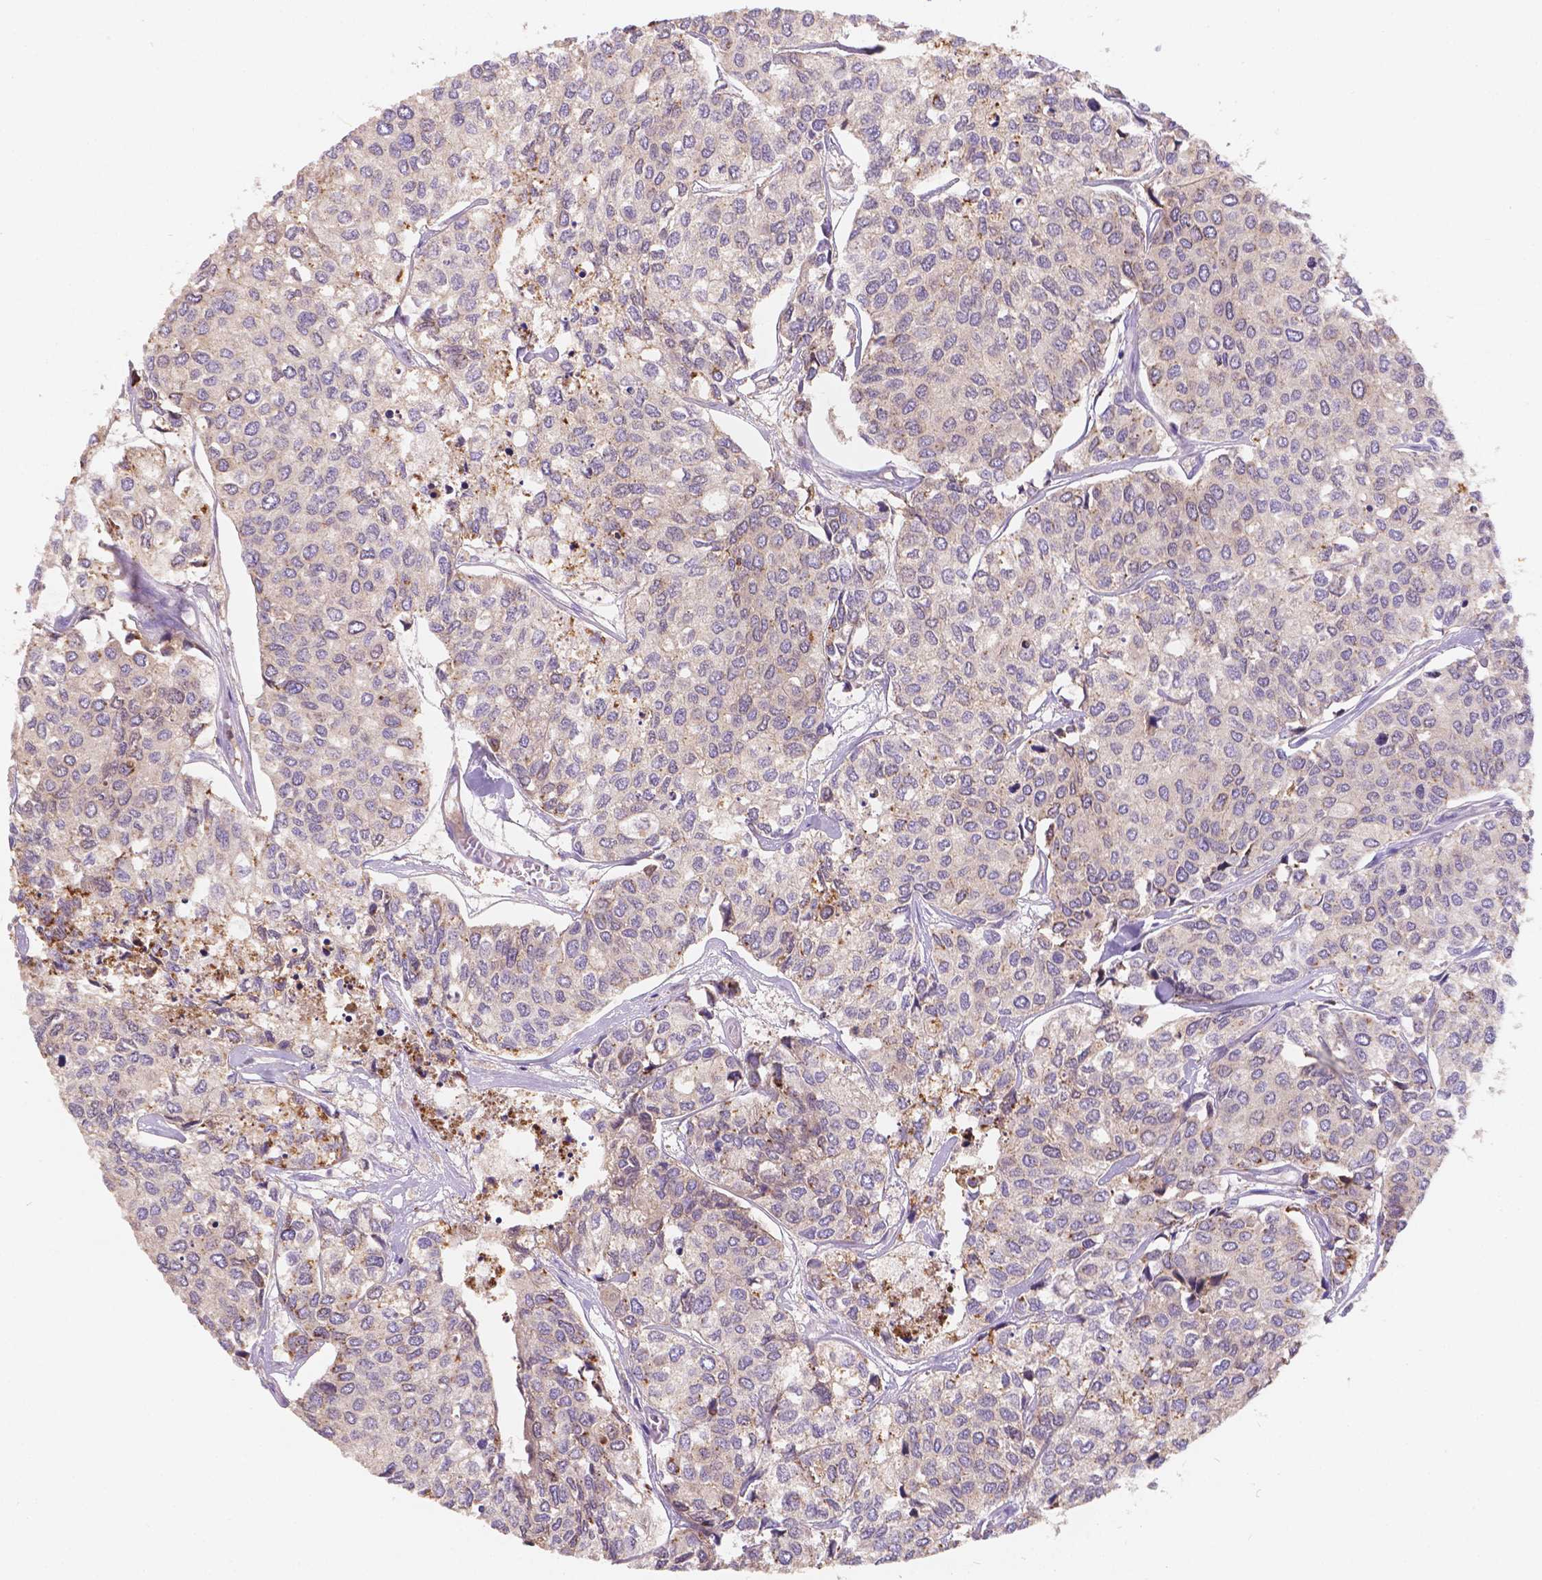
{"staining": {"intensity": "weak", "quantity": "25%-75%", "location": "cytoplasmic/membranous"}, "tissue": "urothelial cancer", "cell_type": "Tumor cells", "image_type": "cancer", "snomed": [{"axis": "morphology", "description": "Urothelial carcinoma, High grade"}, {"axis": "topography", "description": "Urinary bladder"}], "caption": "Protein staining displays weak cytoplasmic/membranous positivity in about 25%-75% of tumor cells in urothelial cancer. The staining was performed using DAB (3,3'-diaminobenzidine) to visualize the protein expression in brown, while the nuclei were stained in blue with hematoxylin (Magnification: 20x).", "gene": "CDK10", "patient": {"sex": "male", "age": 73}}